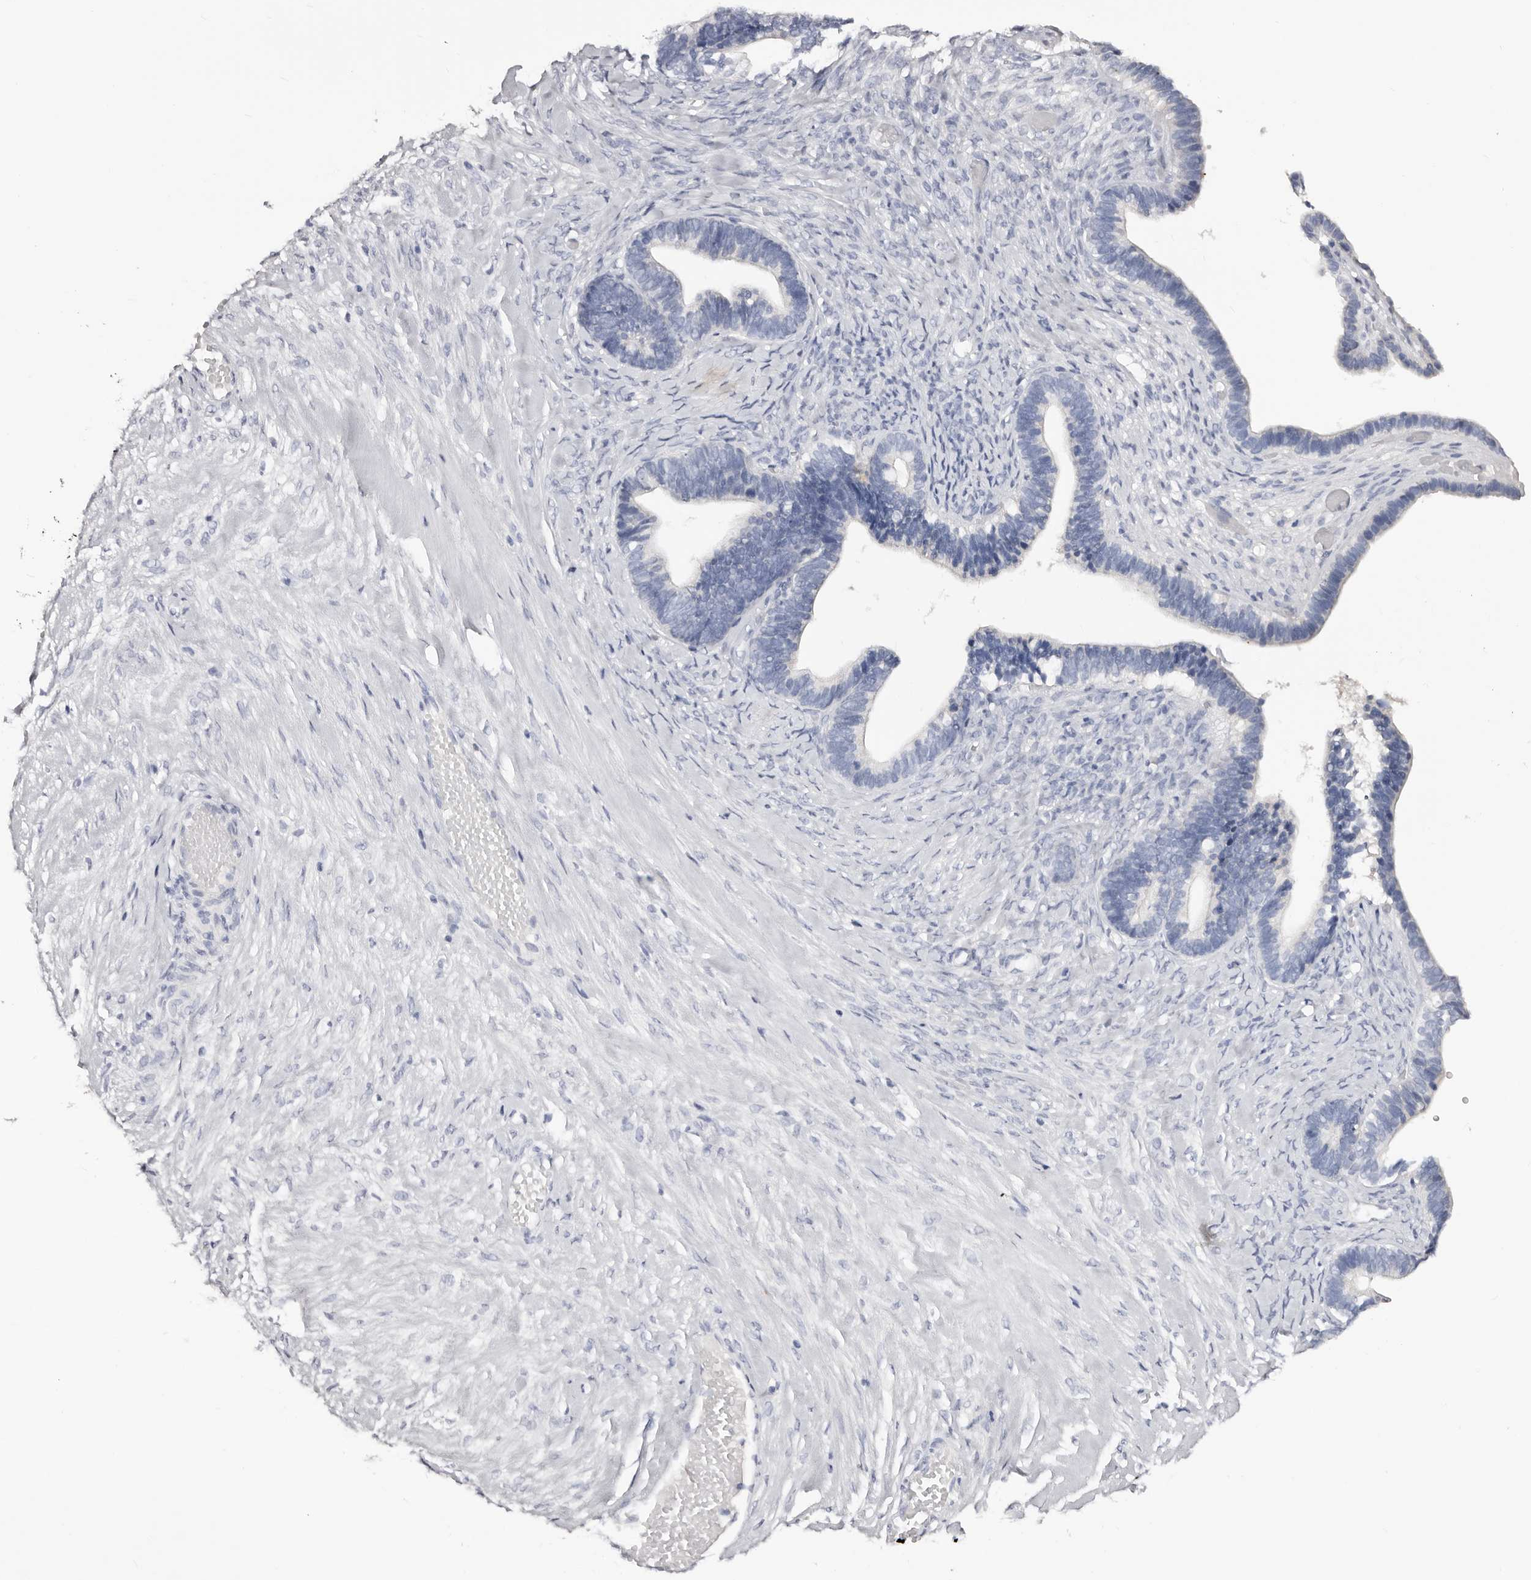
{"staining": {"intensity": "negative", "quantity": "none", "location": "none"}, "tissue": "ovarian cancer", "cell_type": "Tumor cells", "image_type": "cancer", "snomed": [{"axis": "morphology", "description": "Cystadenocarcinoma, serous, NOS"}, {"axis": "topography", "description": "Ovary"}], "caption": "Human ovarian cancer (serous cystadenocarcinoma) stained for a protein using IHC shows no expression in tumor cells.", "gene": "AKNAD1", "patient": {"sex": "female", "age": 56}}